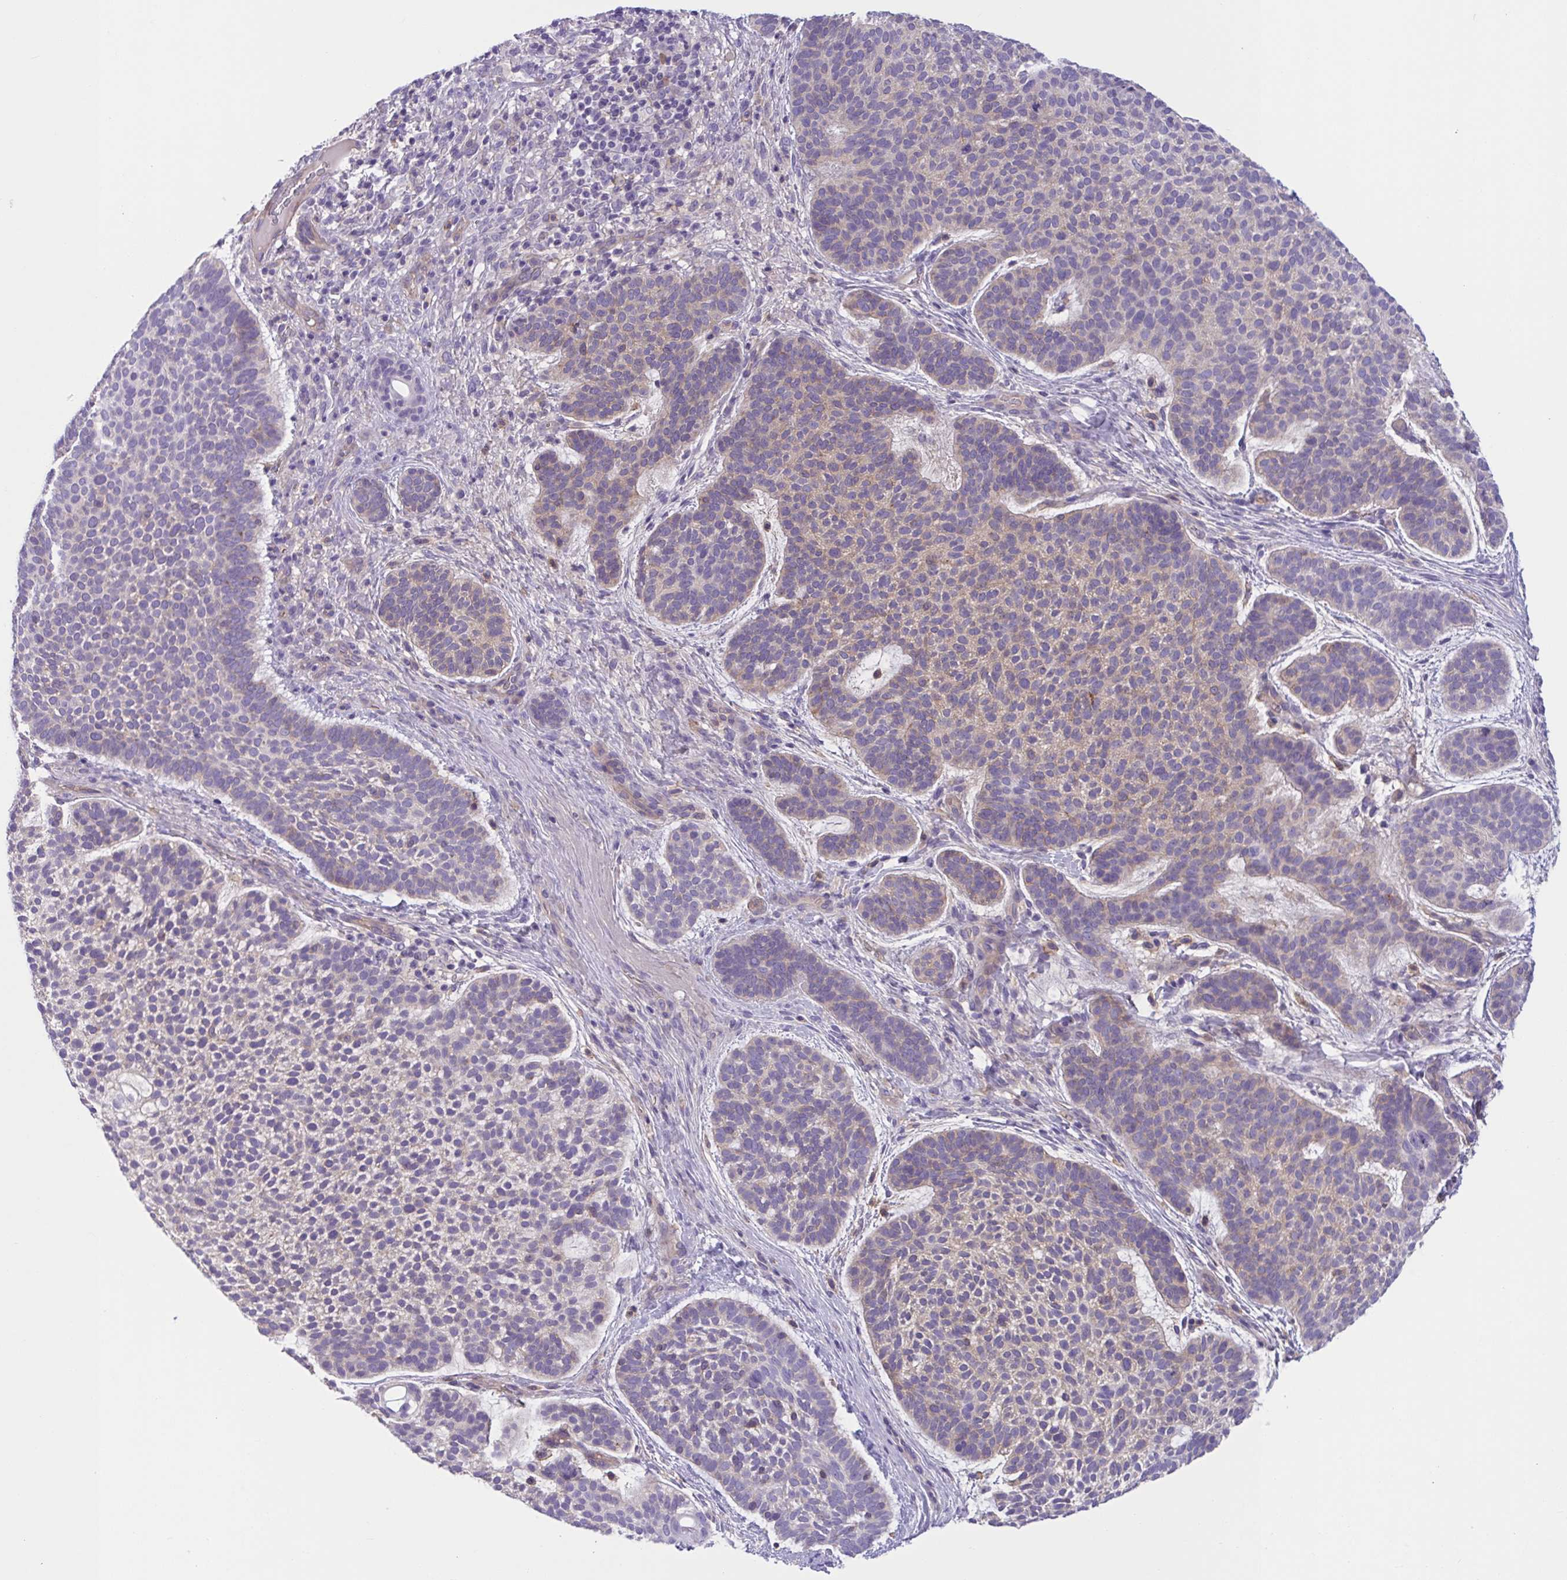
{"staining": {"intensity": "weak", "quantity": "<25%", "location": "cytoplasmic/membranous"}, "tissue": "skin cancer", "cell_type": "Tumor cells", "image_type": "cancer", "snomed": [{"axis": "morphology", "description": "Basal cell carcinoma"}, {"axis": "topography", "description": "Skin"}, {"axis": "topography", "description": "Skin of face"}], "caption": "An image of basal cell carcinoma (skin) stained for a protein reveals no brown staining in tumor cells. The staining was performed using DAB (3,3'-diaminobenzidine) to visualize the protein expression in brown, while the nuclei were stained in blue with hematoxylin (Magnification: 20x).", "gene": "TTC7B", "patient": {"sex": "male", "age": 73}}